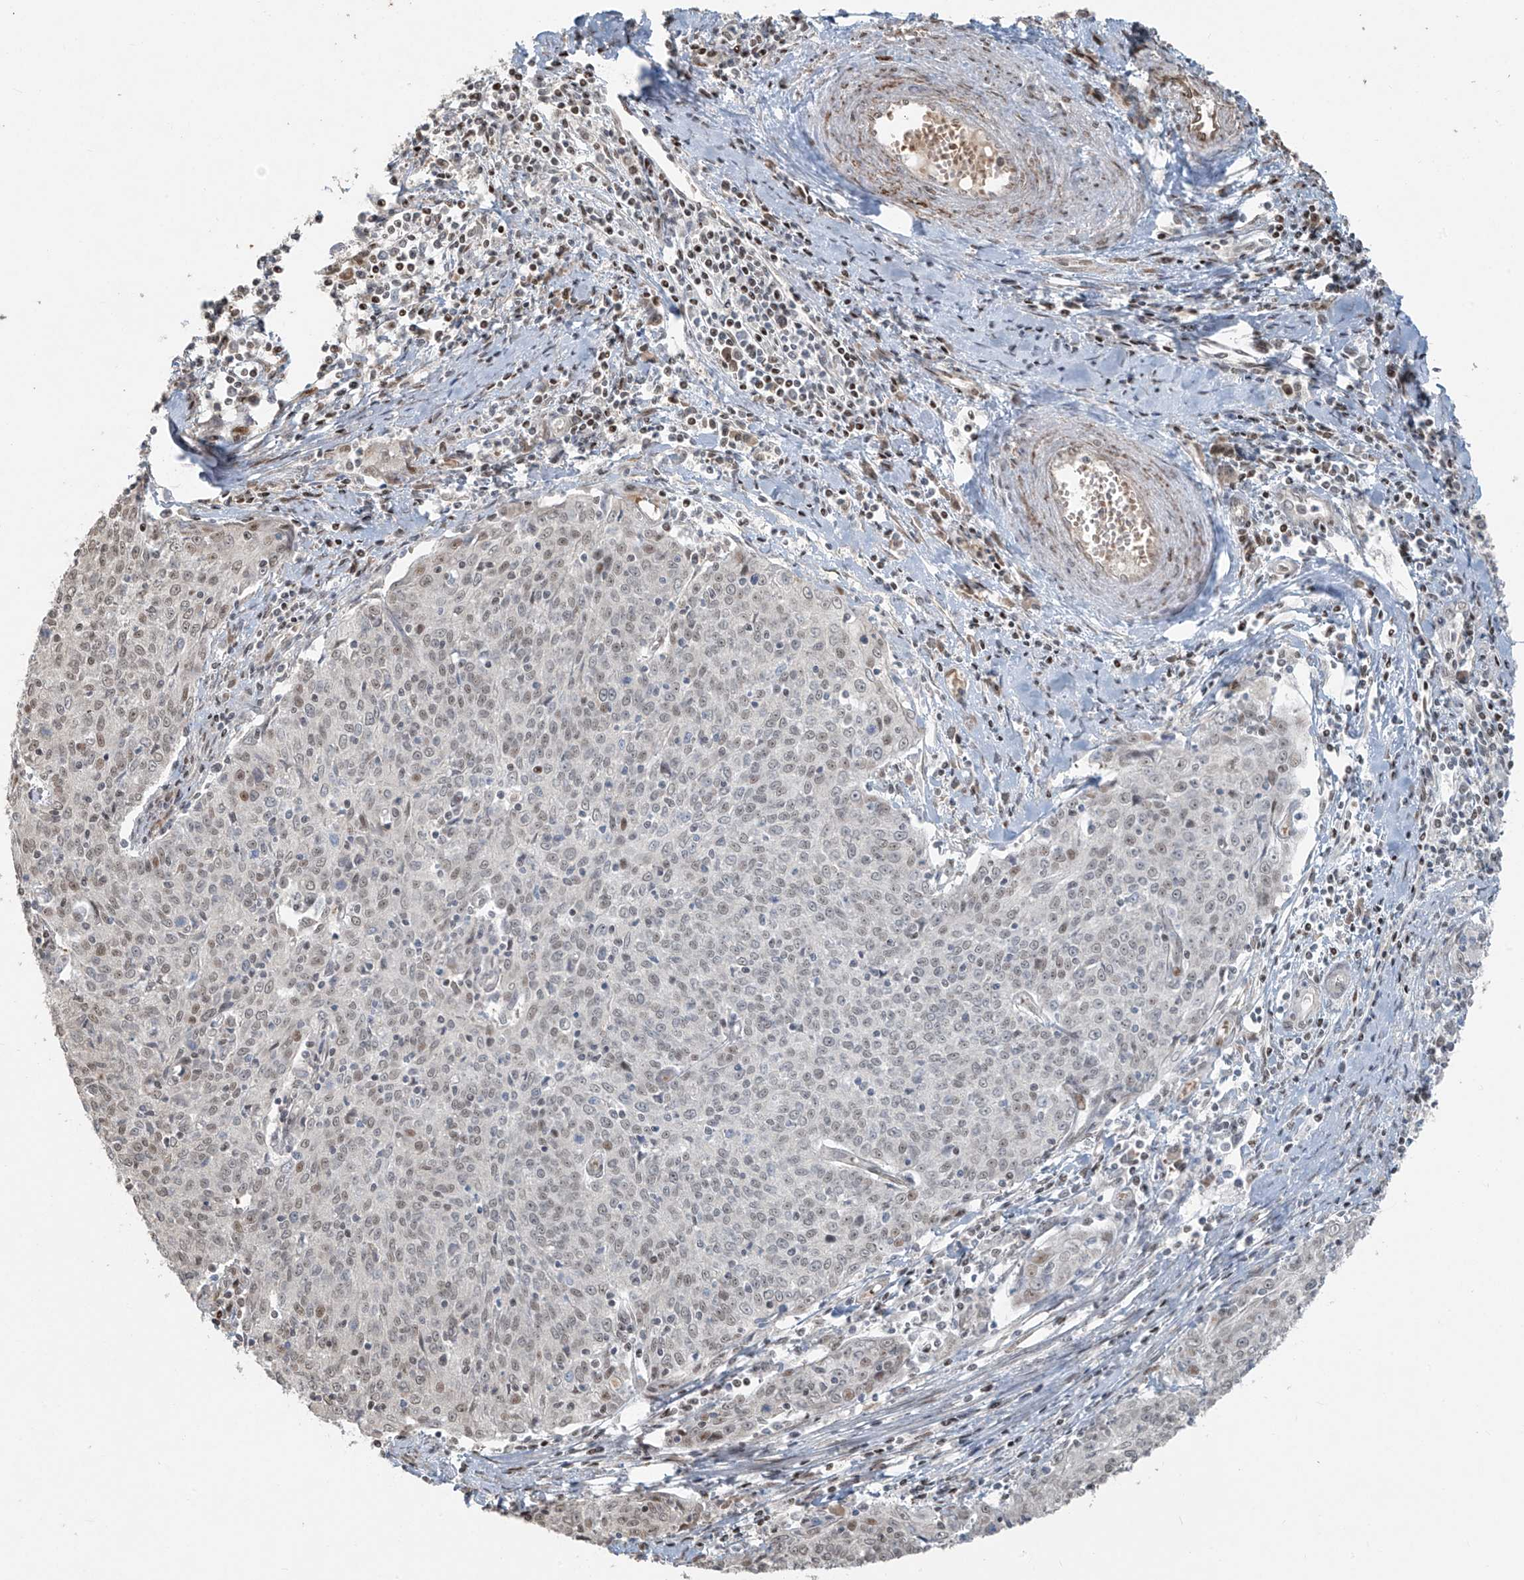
{"staining": {"intensity": "weak", "quantity": "25%-75%", "location": "nuclear"}, "tissue": "cervical cancer", "cell_type": "Tumor cells", "image_type": "cancer", "snomed": [{"axis": "morphology", "description": "Squamous cell carcinoma, NOS"}, {"axis": "topography", "description": "Cervix"}], "caption": "IHC of human cervical cancer (squamous cell carcinoma) shows low levels of weak nuclear staining in about 25%-75% of tumor cells.", "gene": "TTC22", "patient": {"sex": "female", "age": 48}}